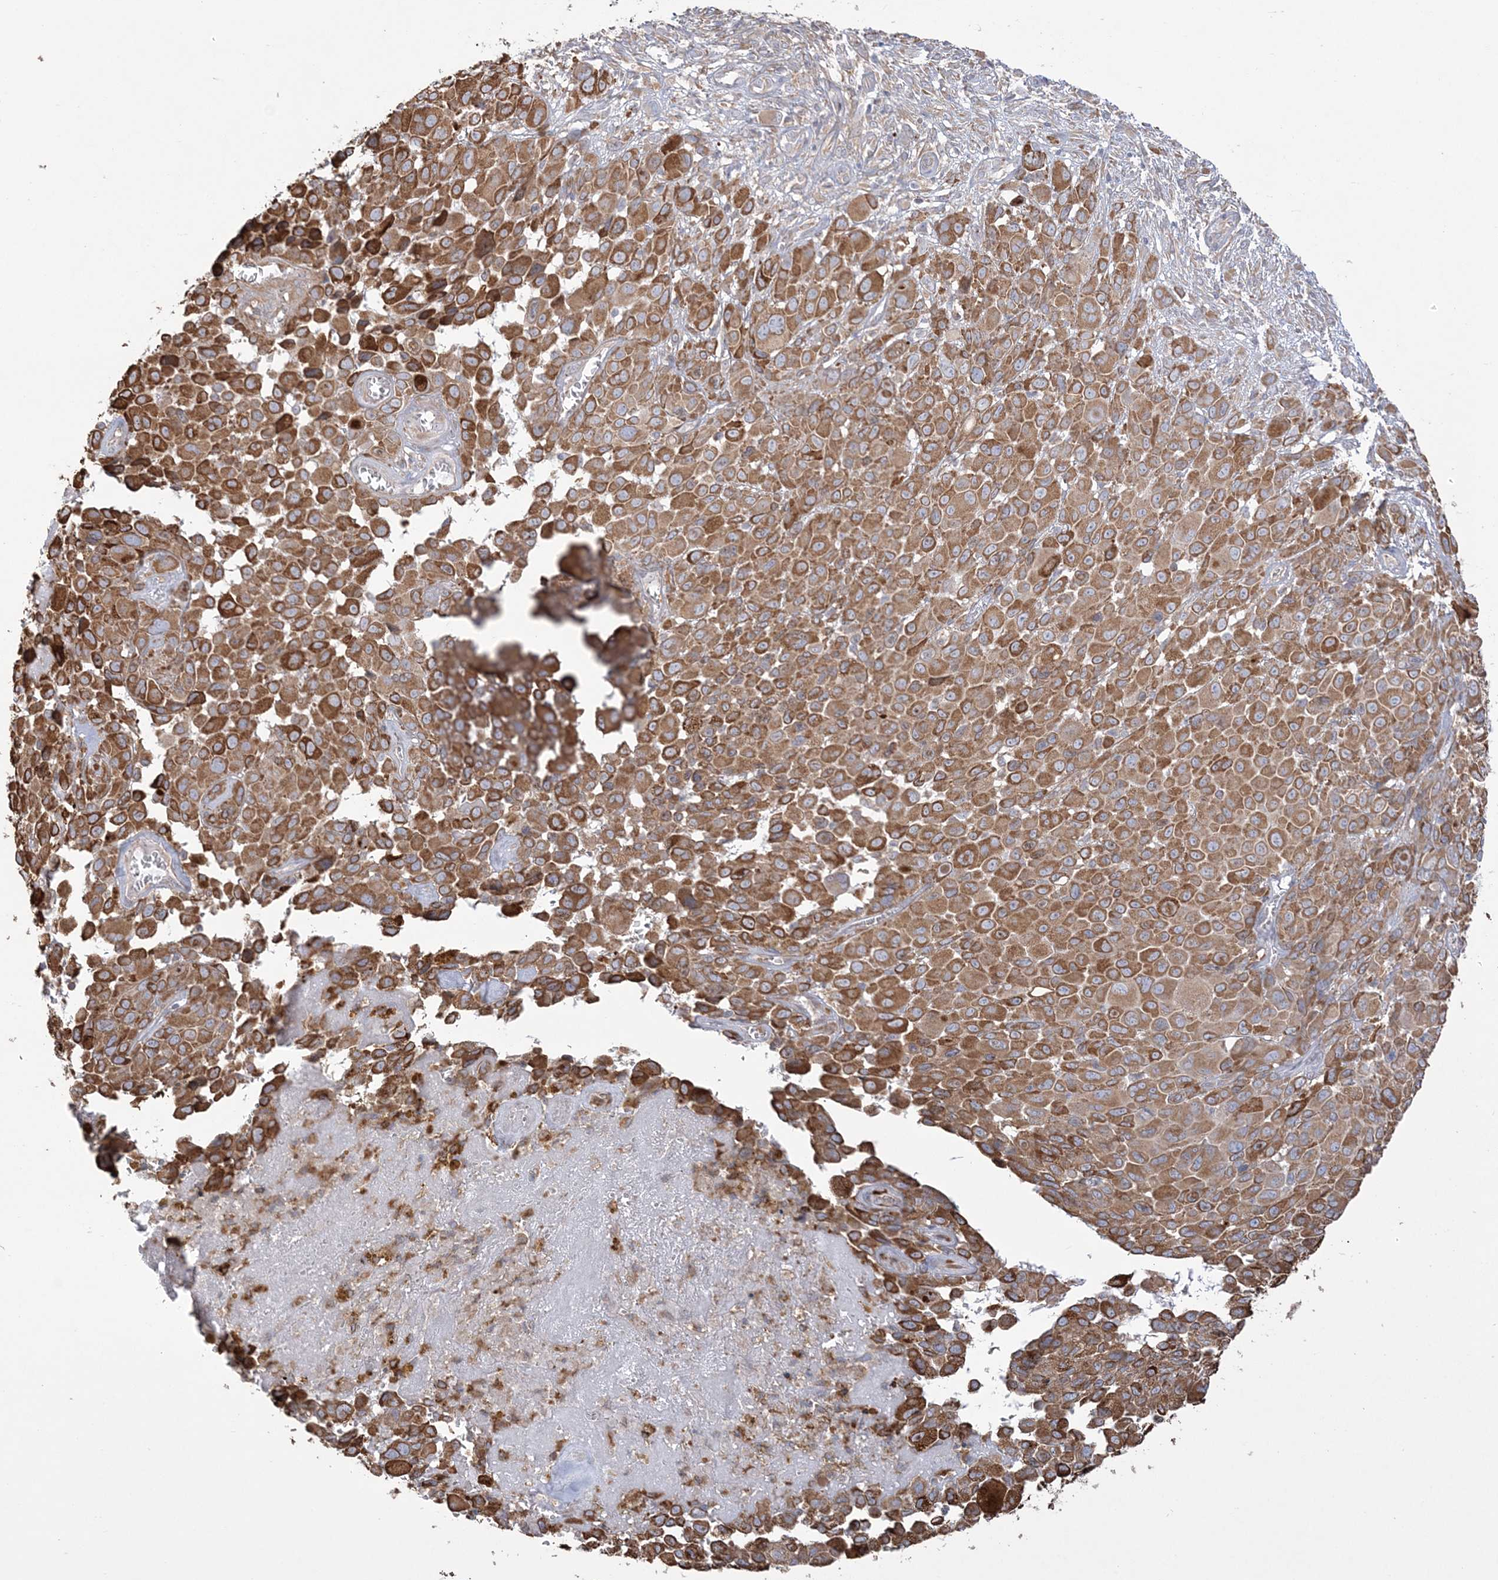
{"staining": {"intensity": "moderate", "quantity": "25%-75%", "location": "cytoplasmic/membranous"}, "tissue": "melanoma", "cell_type": "Tumor cells", "image_type": "cancer", "snomed": [{"axis": "morphology", "description": "Malignant melanoma, NOS"}, {"axis": "topography", "description": "Skin of trunk"}], "caption": "Malignant melanoma was stained to show a protein in brown. There is medium levels of moderate cytoplasmic/membranous staining in about 25%-75% of tumor cells. The staining was performed using DAB (3,3'-diaminobenzidine) to visualize the protein expression in brown, while the nuclei were stained in blue with hematoxylin (Magnification: 20x).", "gene": "ZNF821", "patient": {"sex": "male", "age": 71}}